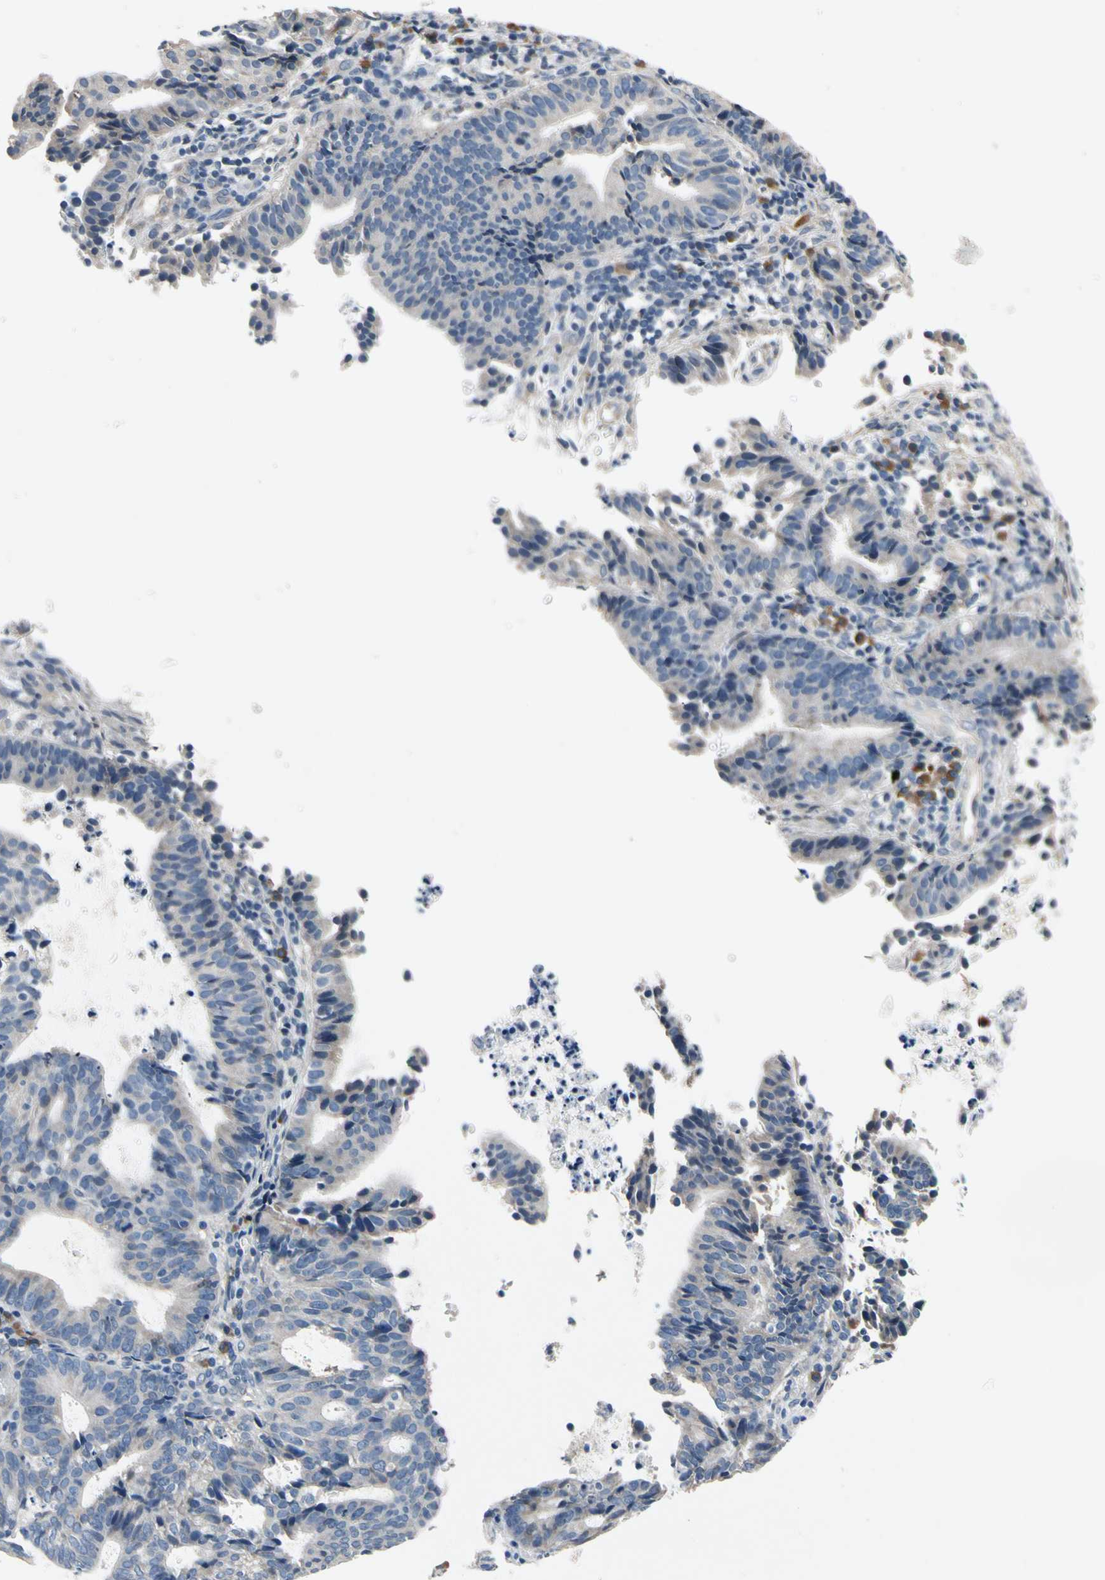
{"staining": {"intensity": "weak", "quantity": "<25%", "location": "cytoplasmic/membranous"}, "tissue": "endometrial cancer", "cell_type": "Tumor cells", "image_type": "cancer", "snomed": [{"axis": "morphology", "description": "Adenocarcinoma, NOS"}, {"axis": "topography", "description": "Uterus"}], "caption": "Immunohistochemistry (IHC) image of neoplastic tissue: human endometrial cancer stained with DAB (3,3'-diaminobenzidine) shows no significant protein positivity in tumor cells.", "gene": "SELENOK", "patient": {"sex": "female", "age": 83}}